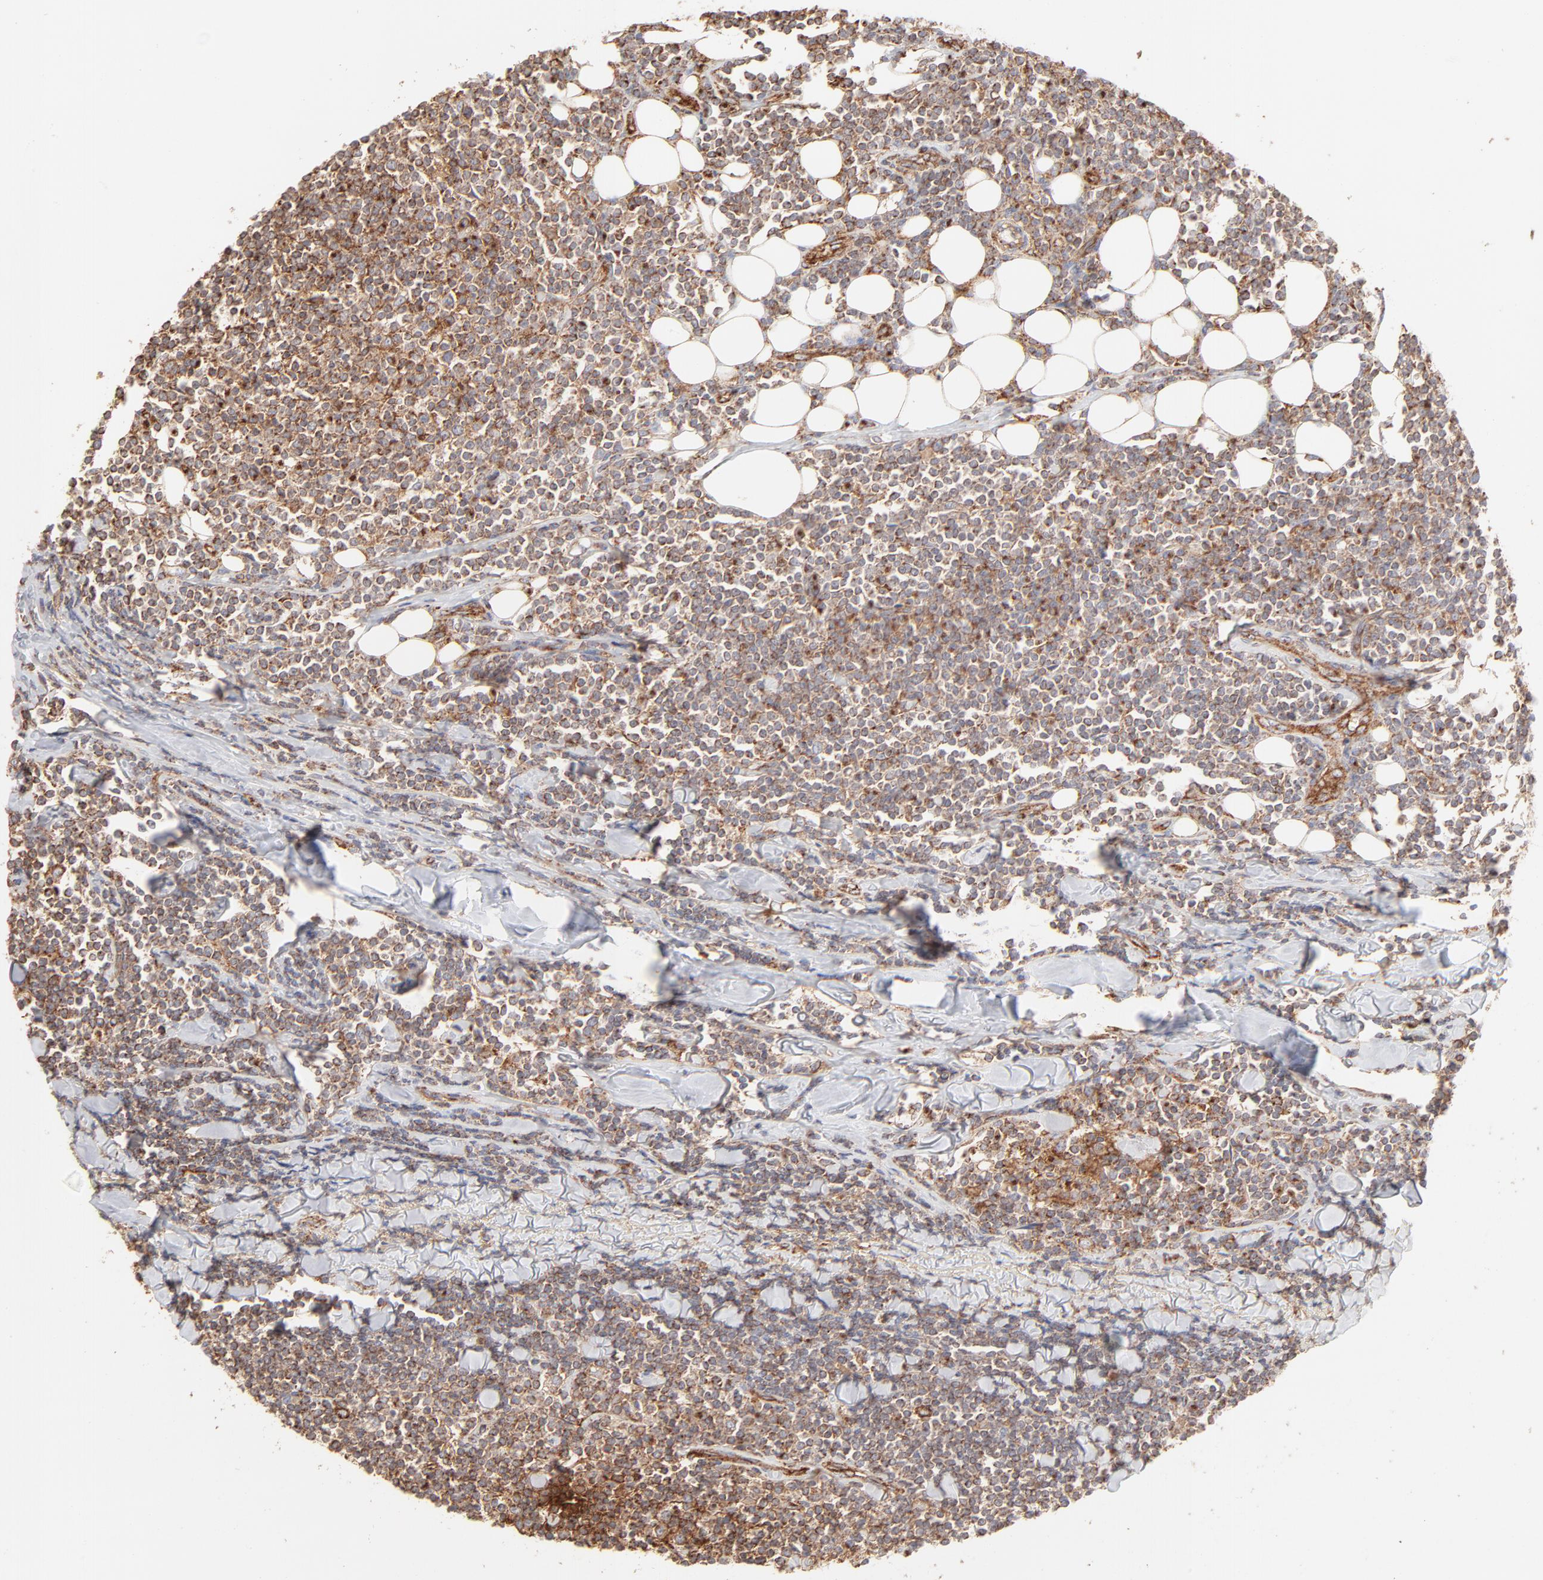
{"staining": {"intensity": "moderate", "quantity": ">75%", "location": "cytoplasmic/membranous"}, "tissue": "lymphoma", "cell_type": "Tumor cells", "image_type": "cancer", "snomed": [{"axis": "morphology", "description": "Malignant lymphoma, non-Hodgkin's type, Low grade"}, {"axis": "topography", "description": "Soft tissue"}], "caption": "Protein expression analysis of lymphoma displays moderate cytoplasmic/membranous expression in approximately >75% of tumor cells.", "gene": "CLTB", "patient": {"sex": "male", "age": 92}}